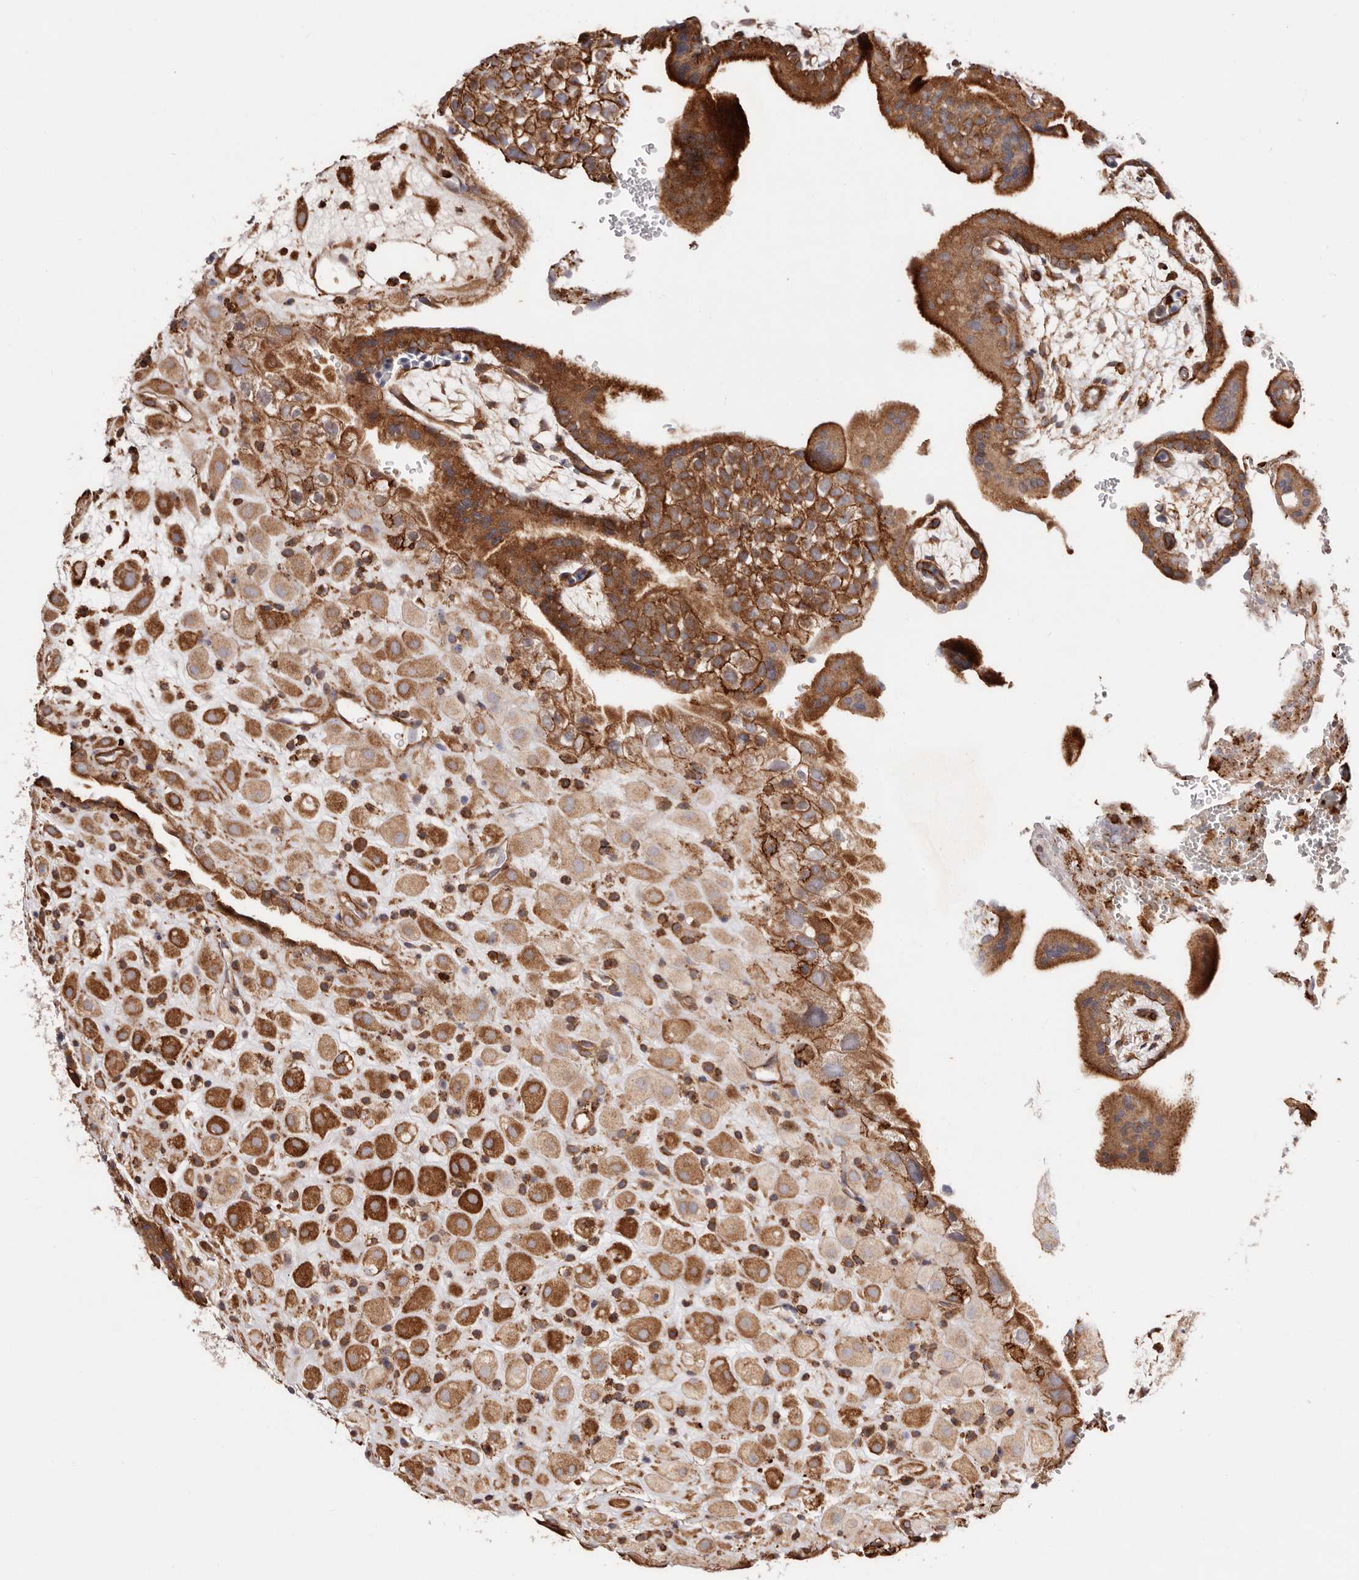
{"staining": {"intensity": "strong", "quantity": ">75%", "location": "cytoplasmic/membranous"}, "tissue": "placenta", "cell_type": "Decidual cells", "image_type": "normal", "snomed": [{"axis": "morphology", "description": "Normal tissue, NOS"}, {"axis": "topography", "description": "Placenta"}], "caption": "Immunohistochemistry (IHC) image of benign placenta: placenta stained using immunohistochemistry (IHC) shows high levels of strong protein expression localized specifically in the cytoplasmic/membranous of decidual cells, appearing as a cytoplasmic/membranous brown color.", "gene": "PTPN22", "patient": {"sex": "female", "age": 35}}